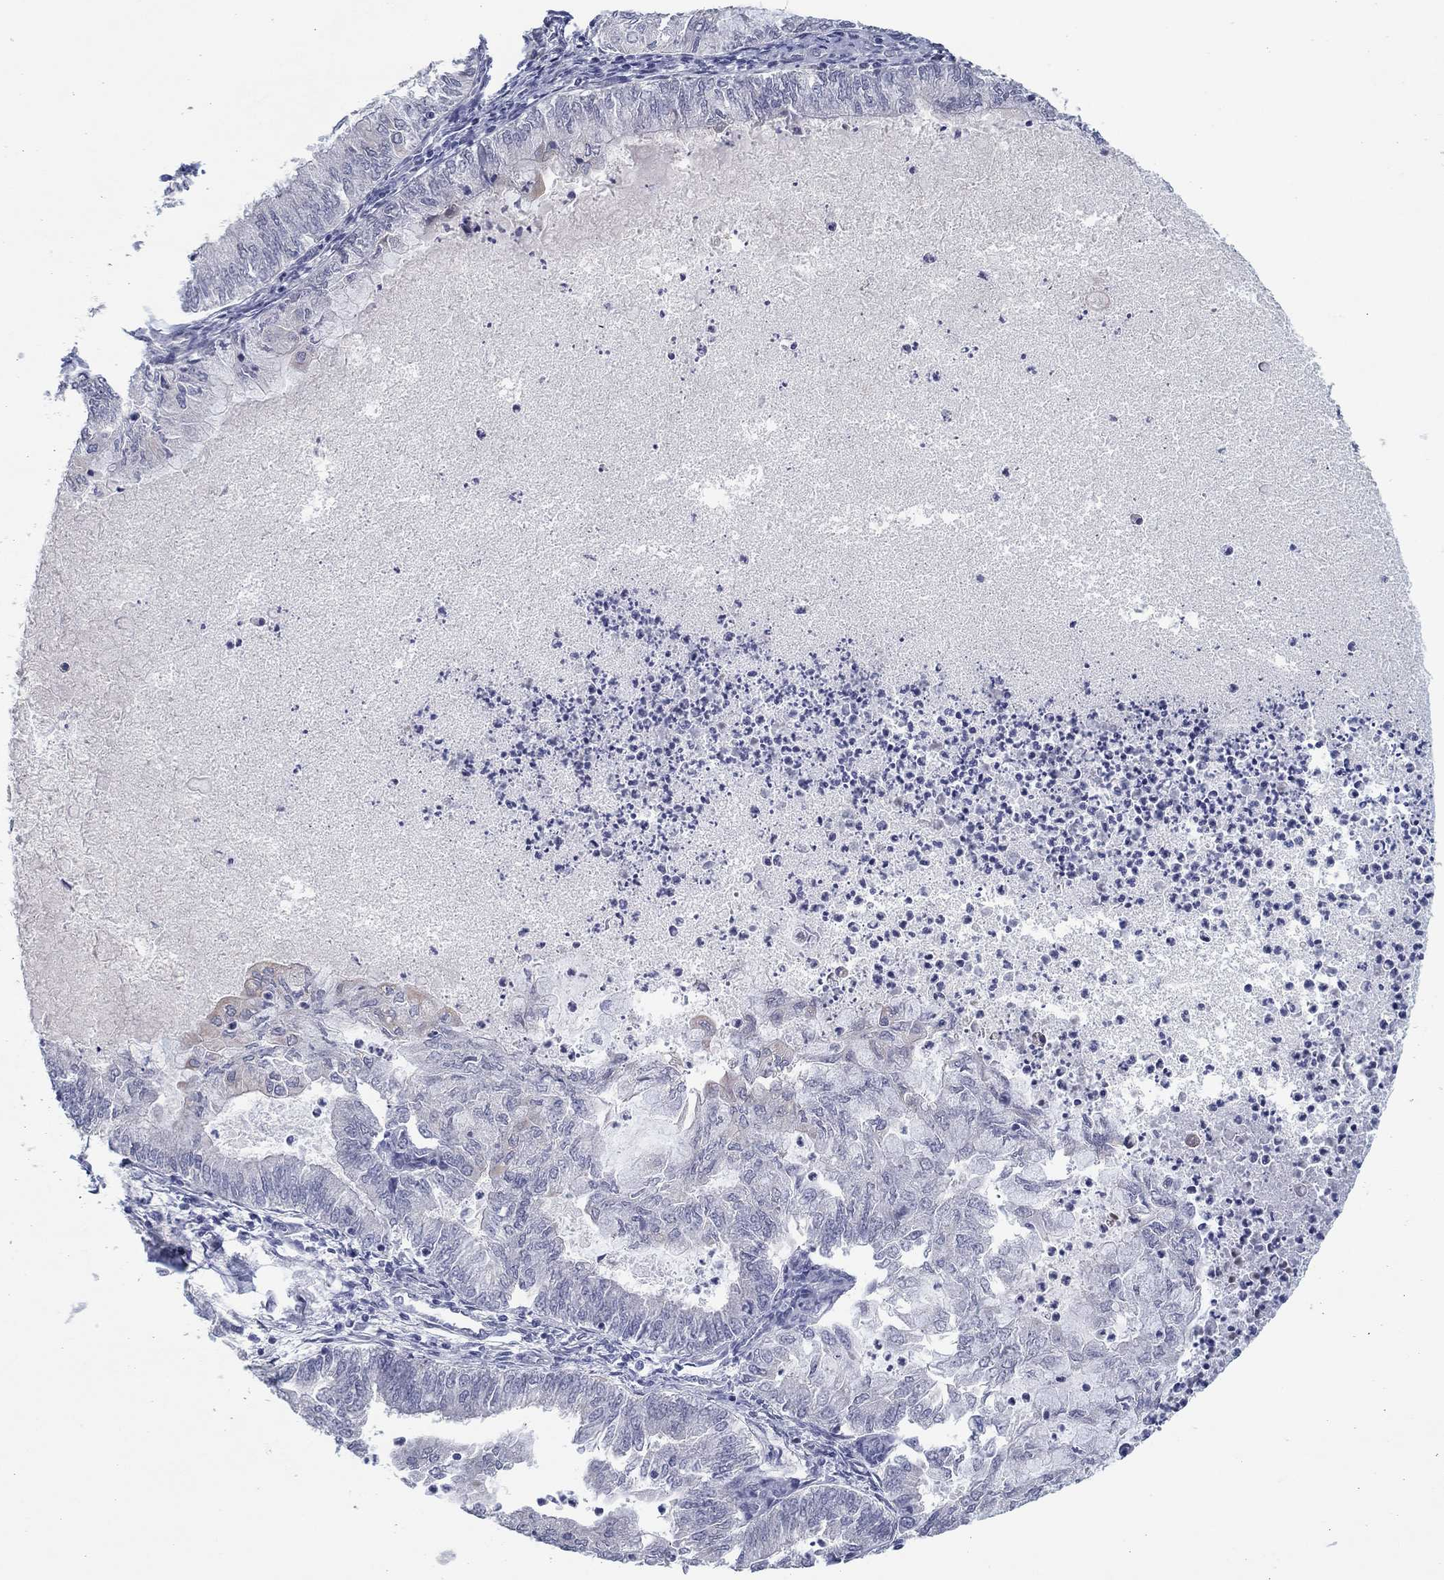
{"staining": {"intensity": "negative", "quantity": "none", "location": "none"}, "tissue": "endometrial cancer", "cell_type": "Tumor cells", "image_type": "cancer", "snomed": [{"axis": "morphology", "description": "Adenocarcinoma, NOS"}, {"axis": "topography", "description": "Endometrium"}], "caption": "High magnification brightfield microscopy of adenocarcinoma (endometrial) stained with DAB (3,3'-diaminobenzidine) (brown) and counterstained with hematoxylin (blue): tumor cells show no significant staining.", "gene": "SLC22A2", "patient": {"sex": "female", "age": 59}}